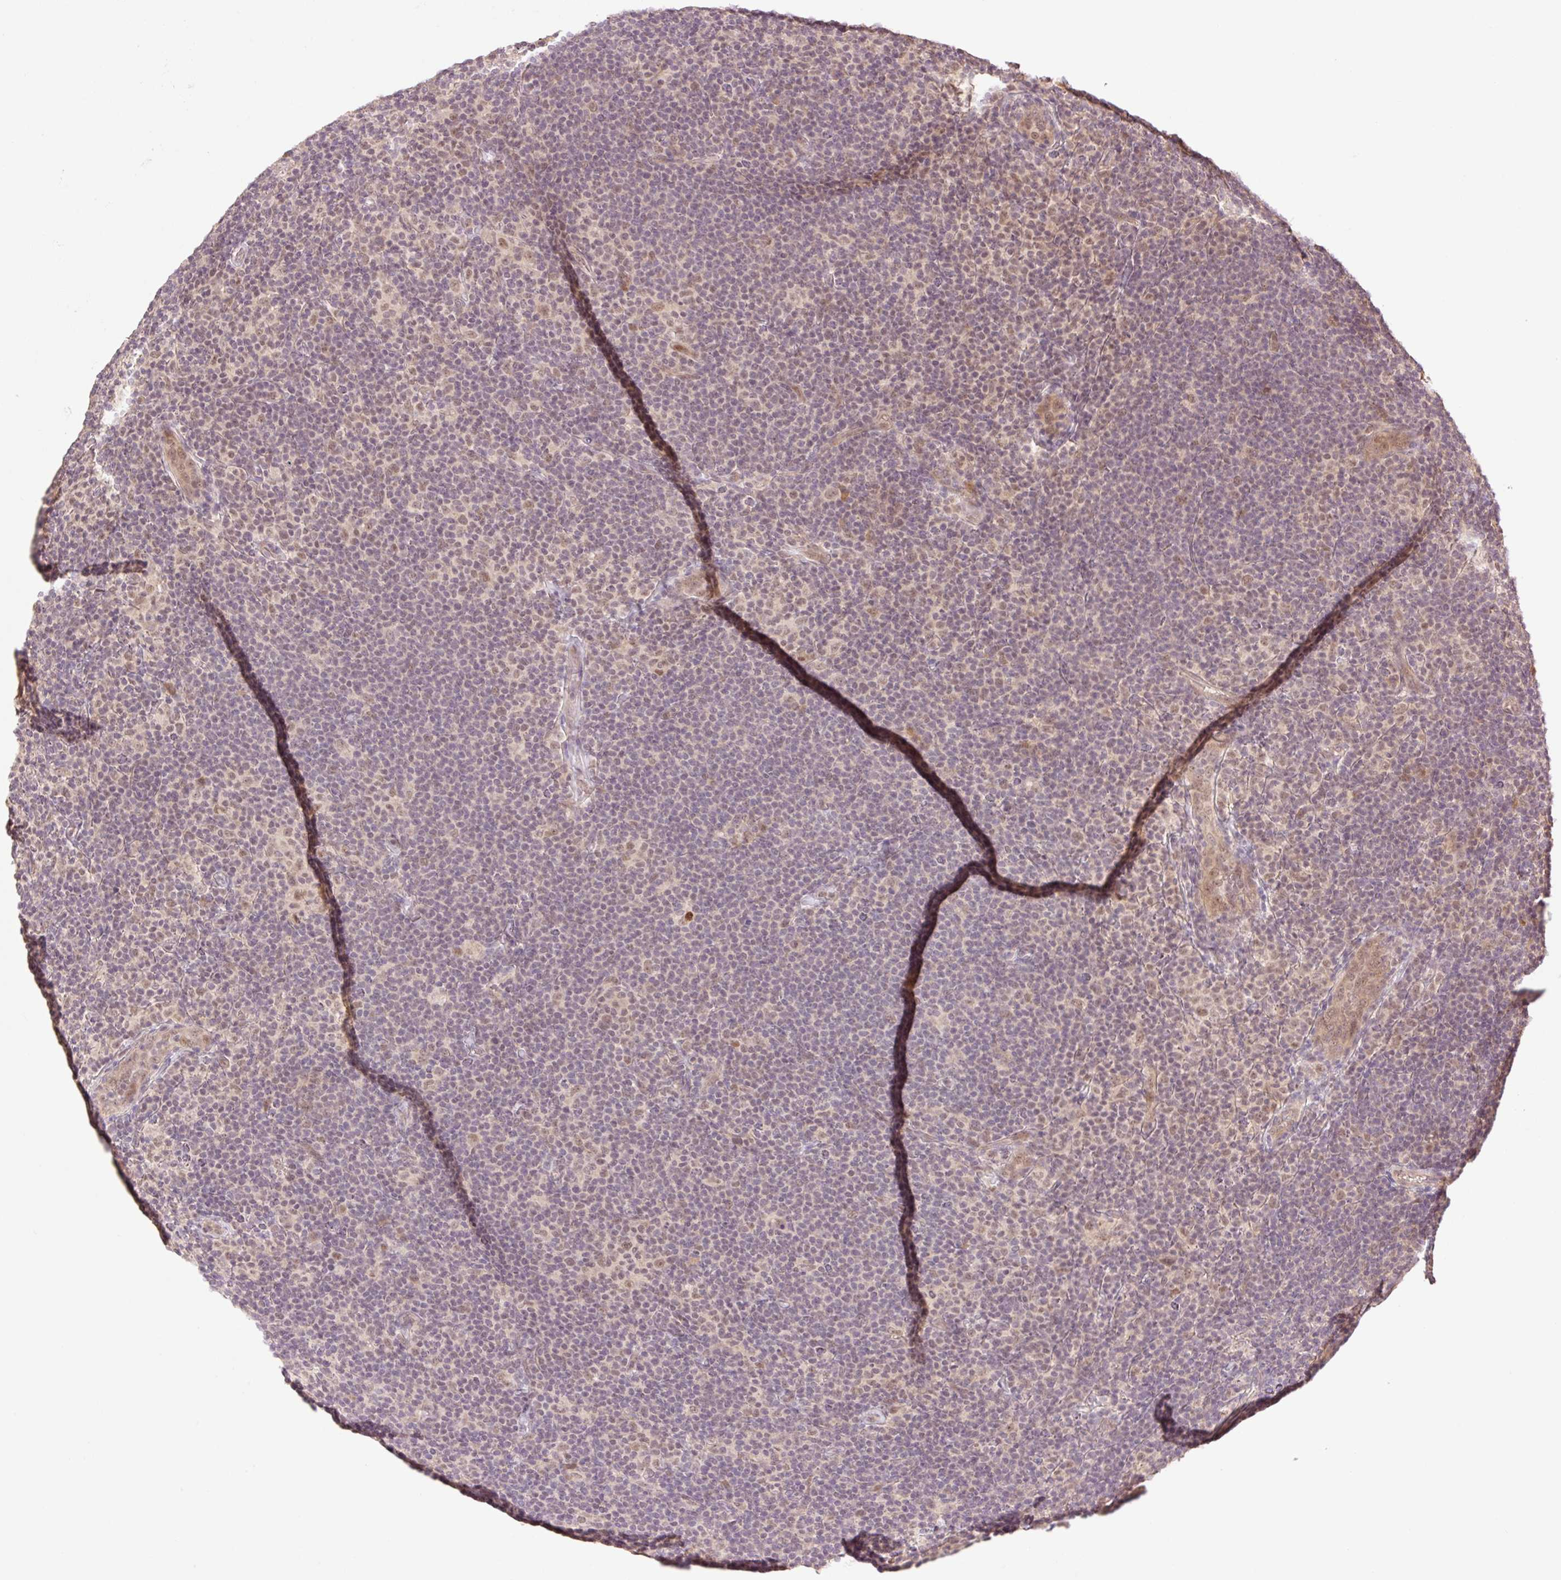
{"staining": {"intensity": "weak", "quantity": "25%-75%", "location": "cytoplasmic/membranous,nuclear"}, "tissue": "lymphoma", "cell_type": "Tumor cells", "image_type": "cancer", "snomed": [{"axis": "morphology", "description": "Hodgkin's disease, NOS"}, {"axis": "topography", "description": "Lymph node"}], "caption": "Immunohistochemistry (IHC) (DAB) staining of Hodgkin's disease reveals weak cytoplasmic/membranous and nuclear protein positivity in about 25%-75% of tumor cells. (Stains: DAB in brown, nuclei in blue, Microscopy: brightfield microscopy at high magnification).", "gene": "YJU2B", "patient": {"sex": "female", "age": 57}}